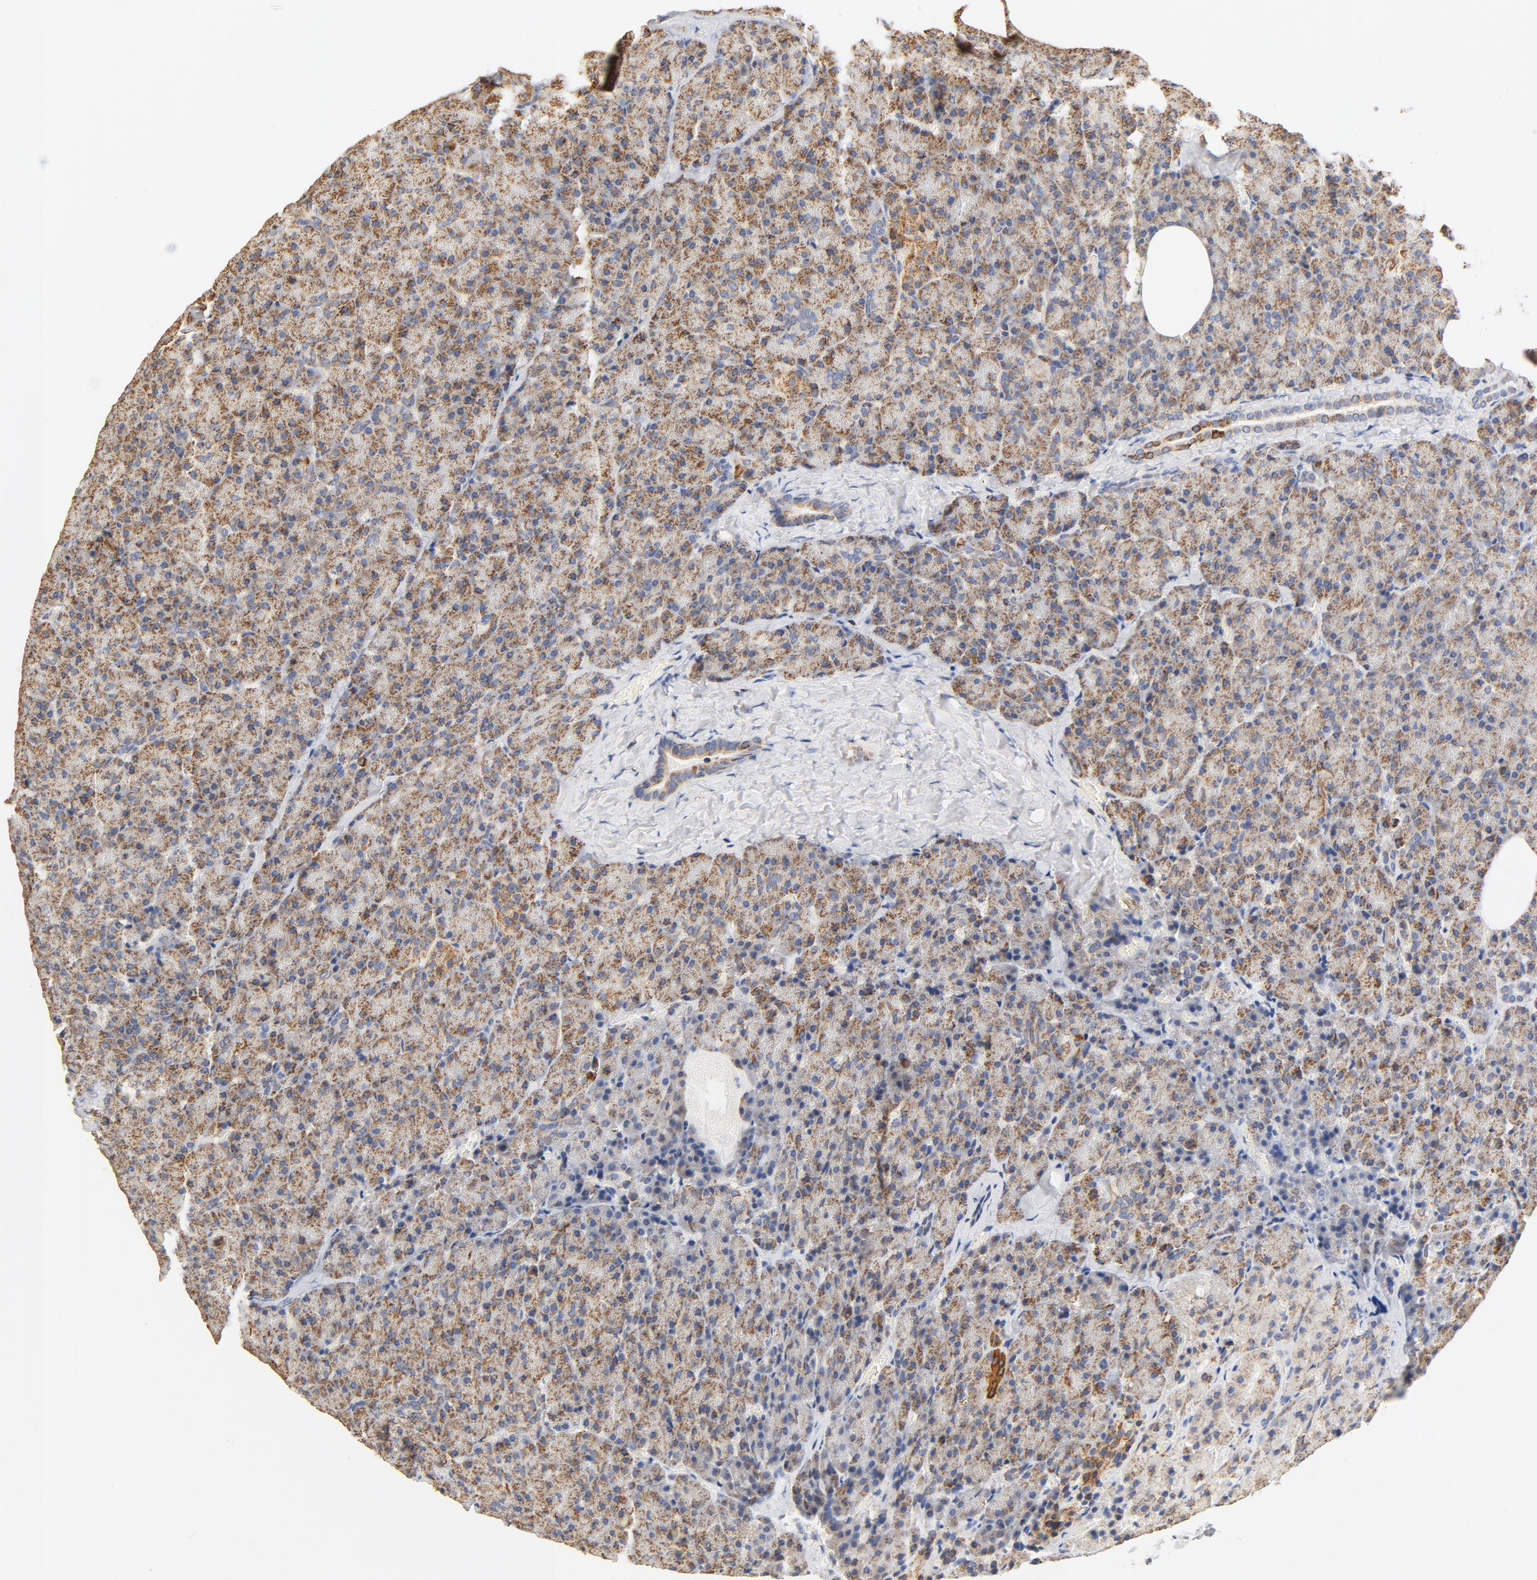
{"staining": {"intensity": "moderate", "quantity": ">75%", "location": "cytoplasmic/membranous"}, "tissue": "carcinoid", "cell_type": "Tumor cells", "image_type": "cancer", "snomed": [{"axis": "morphology", "description": "Normal tissue, NOS"}, {"axis": "morphology", "description": "Carcinoid, malignant, NOS"}, {"axis": "topography", "description": "Pancreas"}], "caption": "Carcinoid (malignant) stained with a brown dye demonstrates moderate cytoplasmic/membranous positive positivity in approximately >75% of tumor cells.", "gene": "COX4I1", "patient": {"sex": "female", "age": 35}}